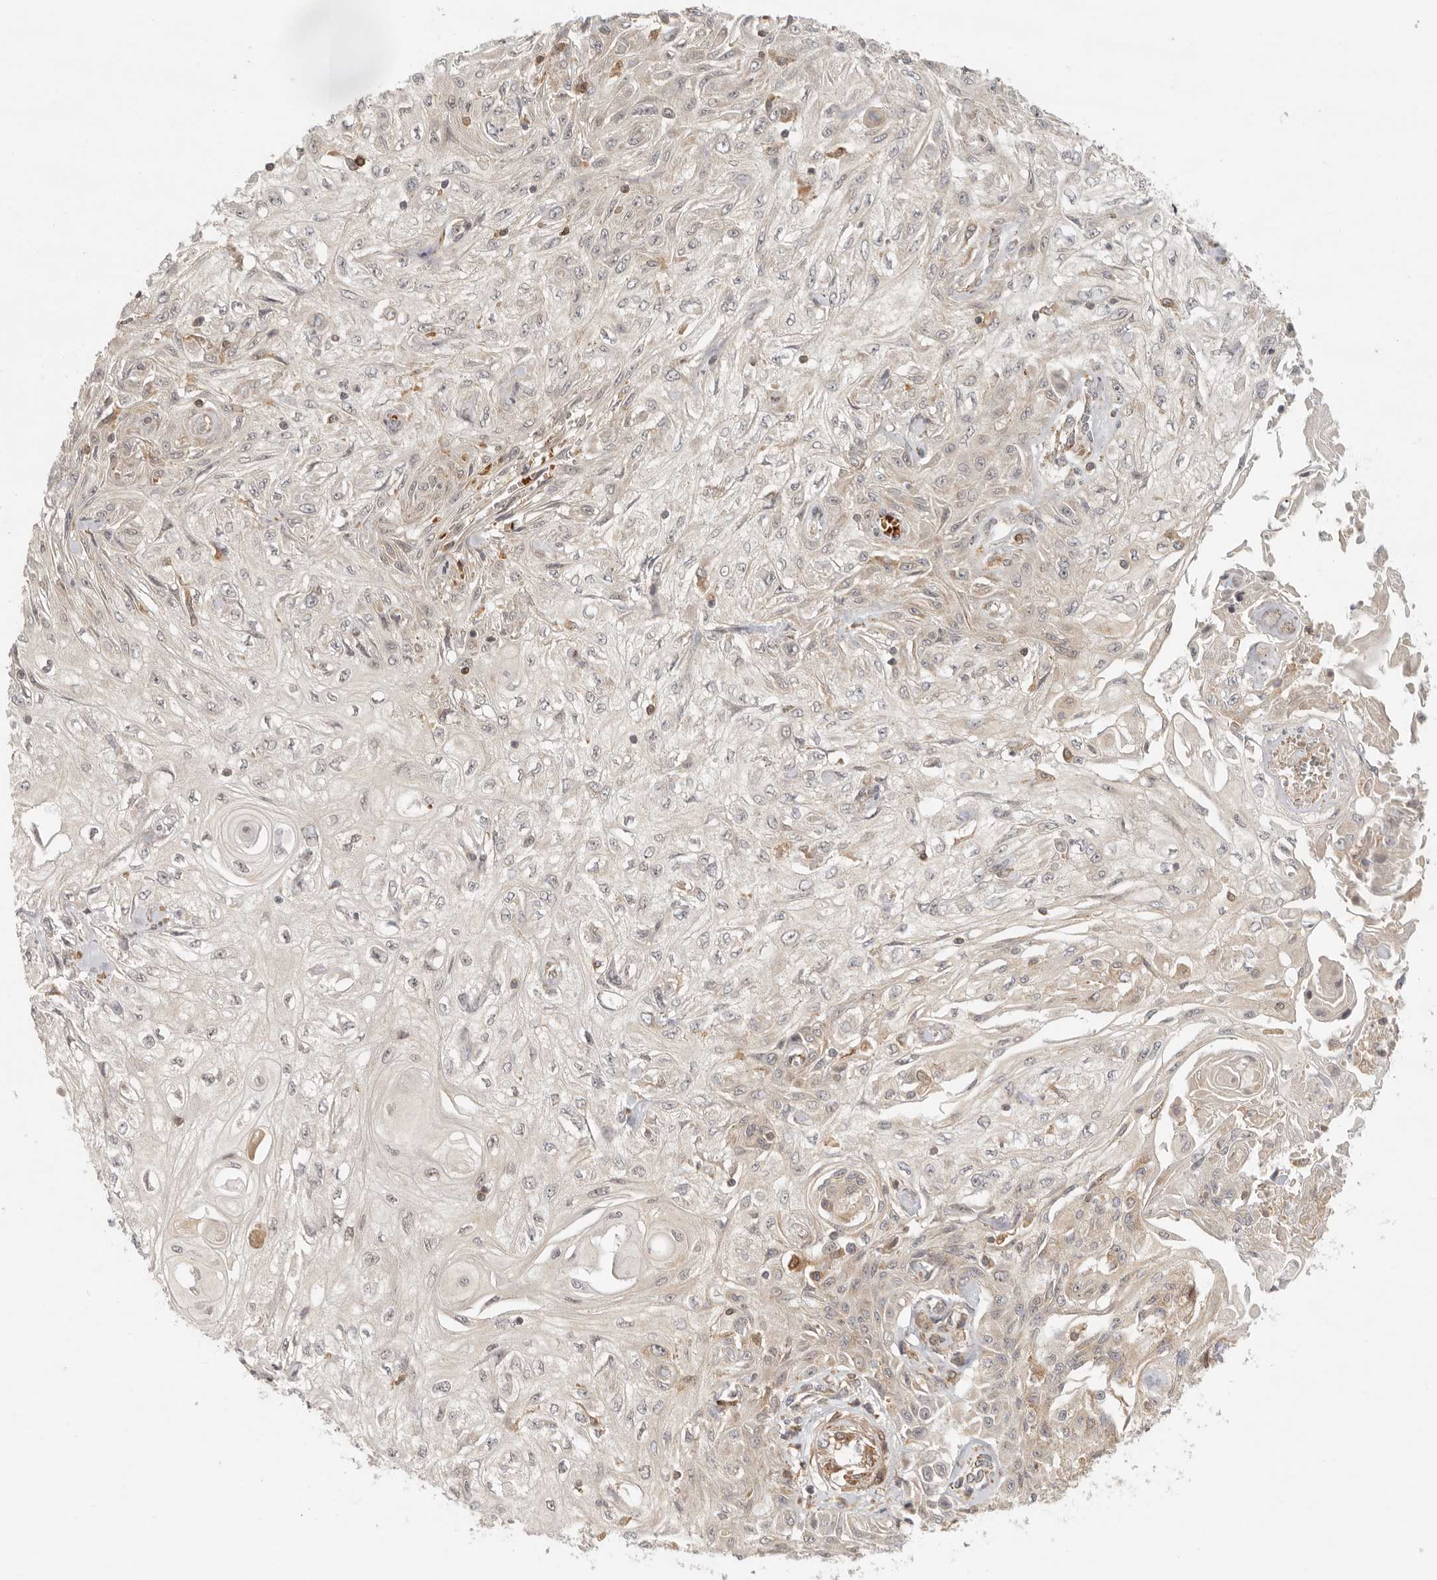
{"staining": {"intensity": "negative", "quantity": "none", "location": "none"}, "tissue": "skin cancer", "cell_type": "Tumor cells", "image_type": "cancer", "snomed": [{"axis": "morphology", "description": "Squamous cell carcinoma, NOS"}, {"axis": "morphology", "description": "Squamous cell carcinoma, metastatic, NOS"}, {"axis": "topography", "description": "Skin"}, {"axis": "topography", "description": "Lymph node"}], "caption": "Micrograph shows no significant protein positivity in tumor cells of skin metastatic squamous cell carcinoma.", "gene": "AHDC1", "patient": {"sex": "male", "age": 75}}